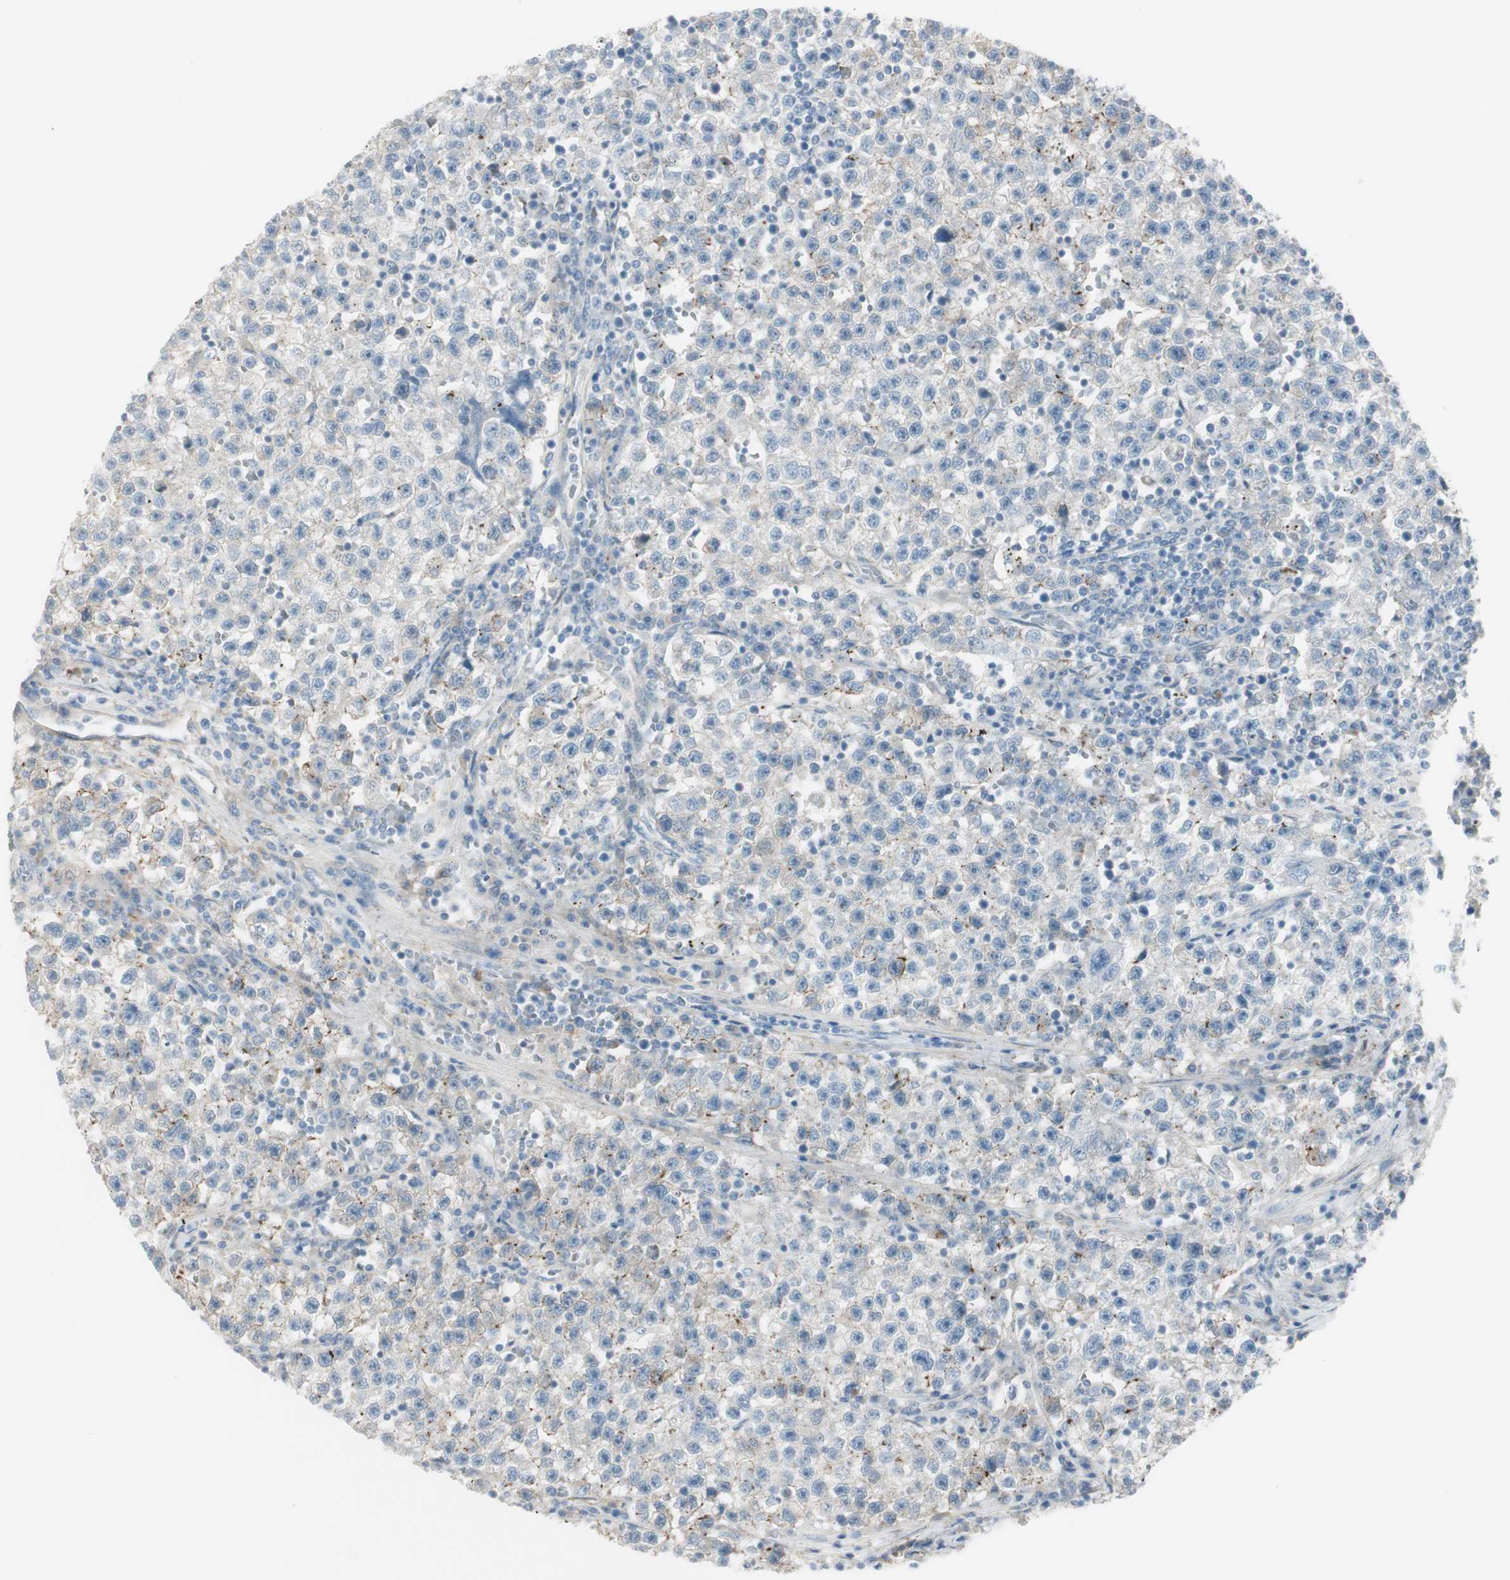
{"staining": {"intensity": "negative", "quantity": "none", "location": "none"}, "tissue": "testis cancer", "cell_type": "Tumor cells", "image_type": "cancer", "snomed": [{"axis": "morphology", "description": "Seminoma, NOS"}, {"axis": "topography", "description": "Testis"}], "caption": "Immunohistochemistry (IHC) of human testis cancer displays no expression in tumor cells. (DAB immunohistochemistry (IHC), high magnification).", "gene": "CACNA2D1", "patient": {"sex": "male", "age": 22}}